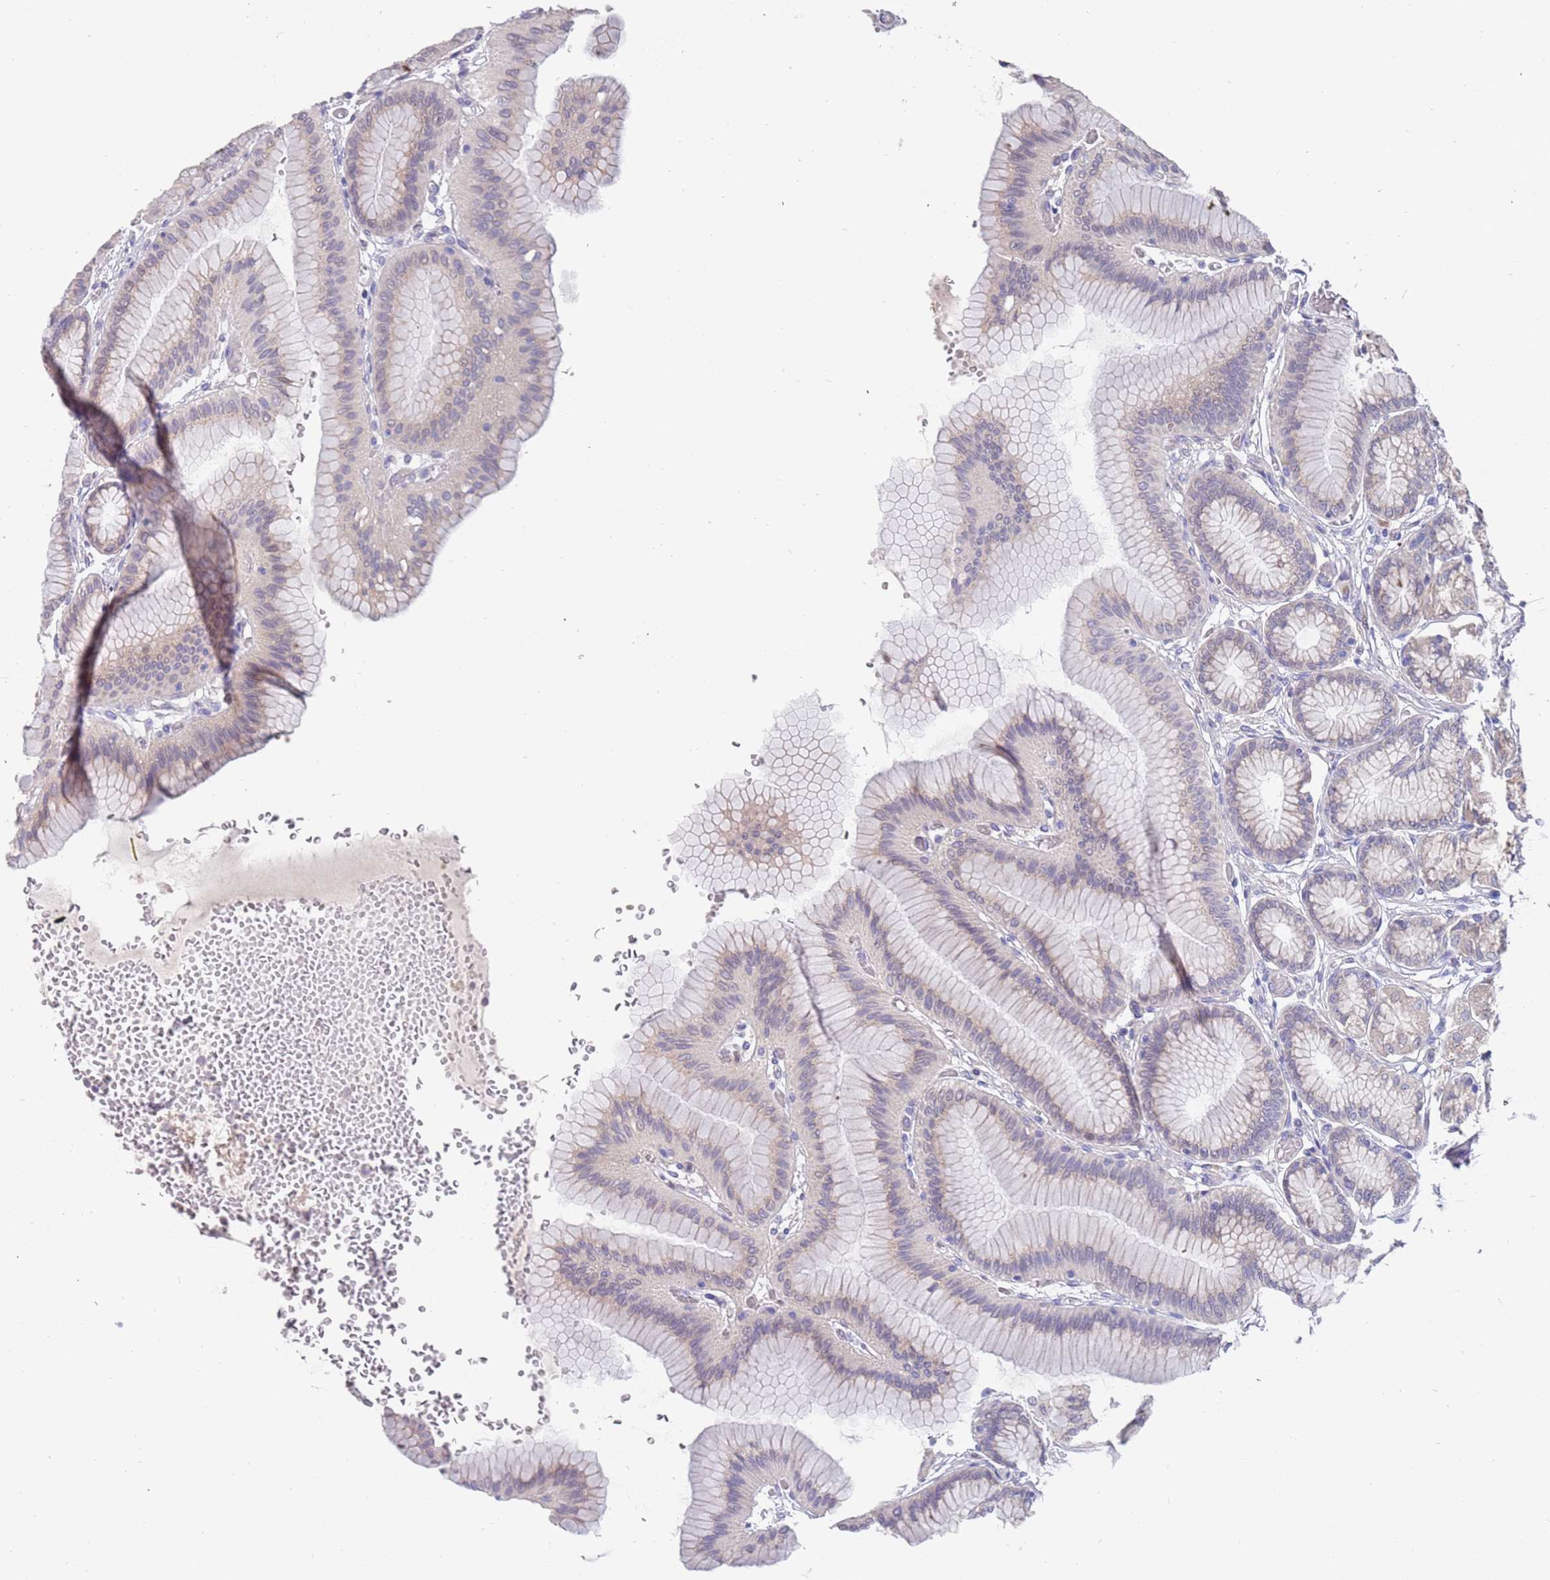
{"staining": {"intensity": "weak", "quantity": "25%-75%", "location": "cytoplasmic/membranous"}, "tissue": "stomach", "cell_type": "Glandular cells", "image_type": "normal", "snomed": [{"axis": "morphology", "description": "Normal tissue, NOS"}, {"axis": "morphology", "description": "Adenocarcinoma, NOS"}, {"axis": "morphology", "description": "Adenocarcinoma, High grade"}, {"axis": "topography", "description": "Stomach, upper"}, {"axis": "topography", "description": "Stomach"}], "caption": "Immunohistochemistry micrograph of unremarkable human stomach stained for a protein (brown), which shows low levels of weak cytoplasmic/membranous expression in approximately 25%-75% of glandular cells.", "gene": "ZNF746", "patient": {"sex": "female", "age": 65}}